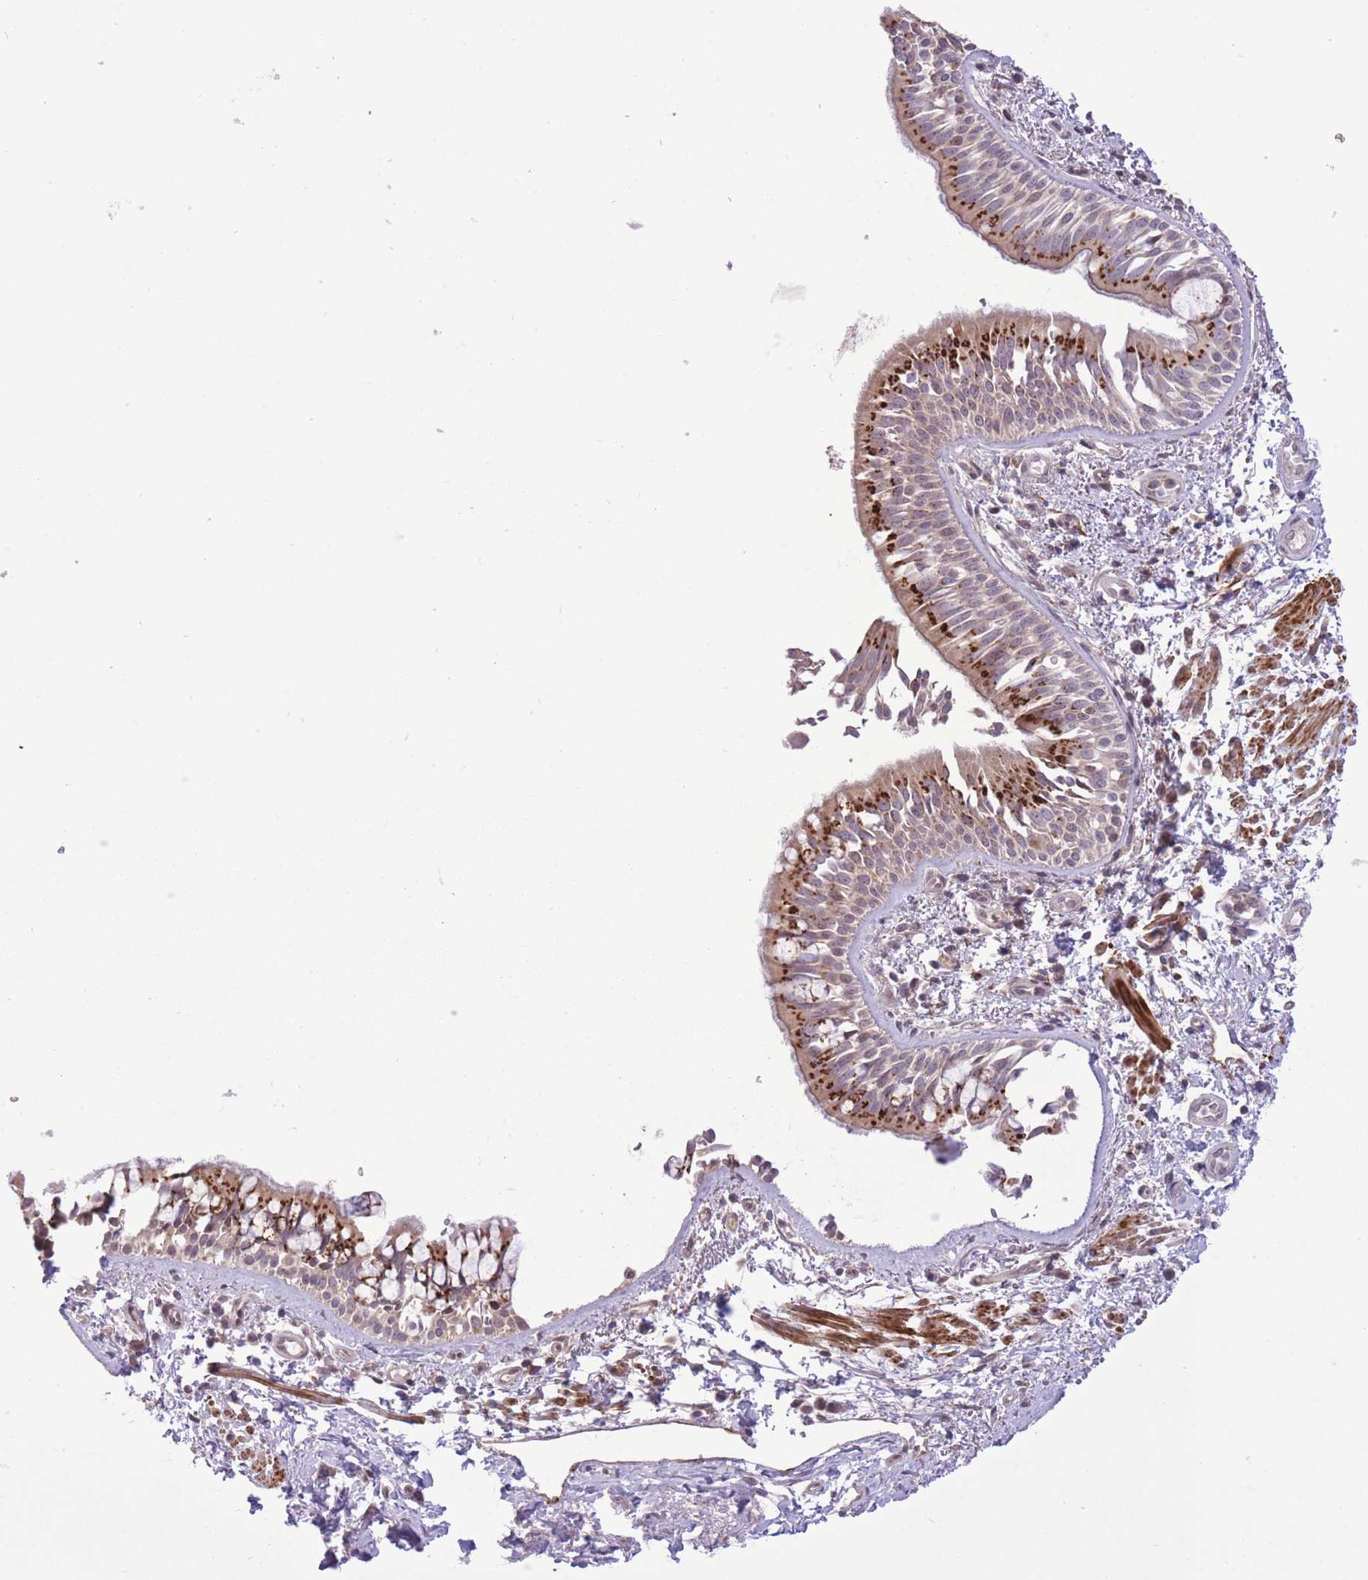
{"staining": {"intensity": "strong", "quantity": ">75%", "location": "cytoplasmic/membranous"}, "tissue": "bronchus", "cell_type": "Respiratory epithelial cells", "image_type": "normal", "snomed": [{"axis": "morphology", "description": "Normal tissue, NOS"}, {"axis": "topography", "description": "Lymph node"}, {"axis": "topography", "description": "Cartilage tissue"}, {"axis": "topography", "description": "Bronchus"}], "caption": "This photomicrograph shows benign bronchus stained with immunohistochemistry to label a protein in brown. The cytoplasmic/membranous of respiratory epithelial cells show strong positivity for the protein. Nuclei are counter-stained blue.", "gene": "ZBED5", "patient": {"sex": "female", "age": 70}}